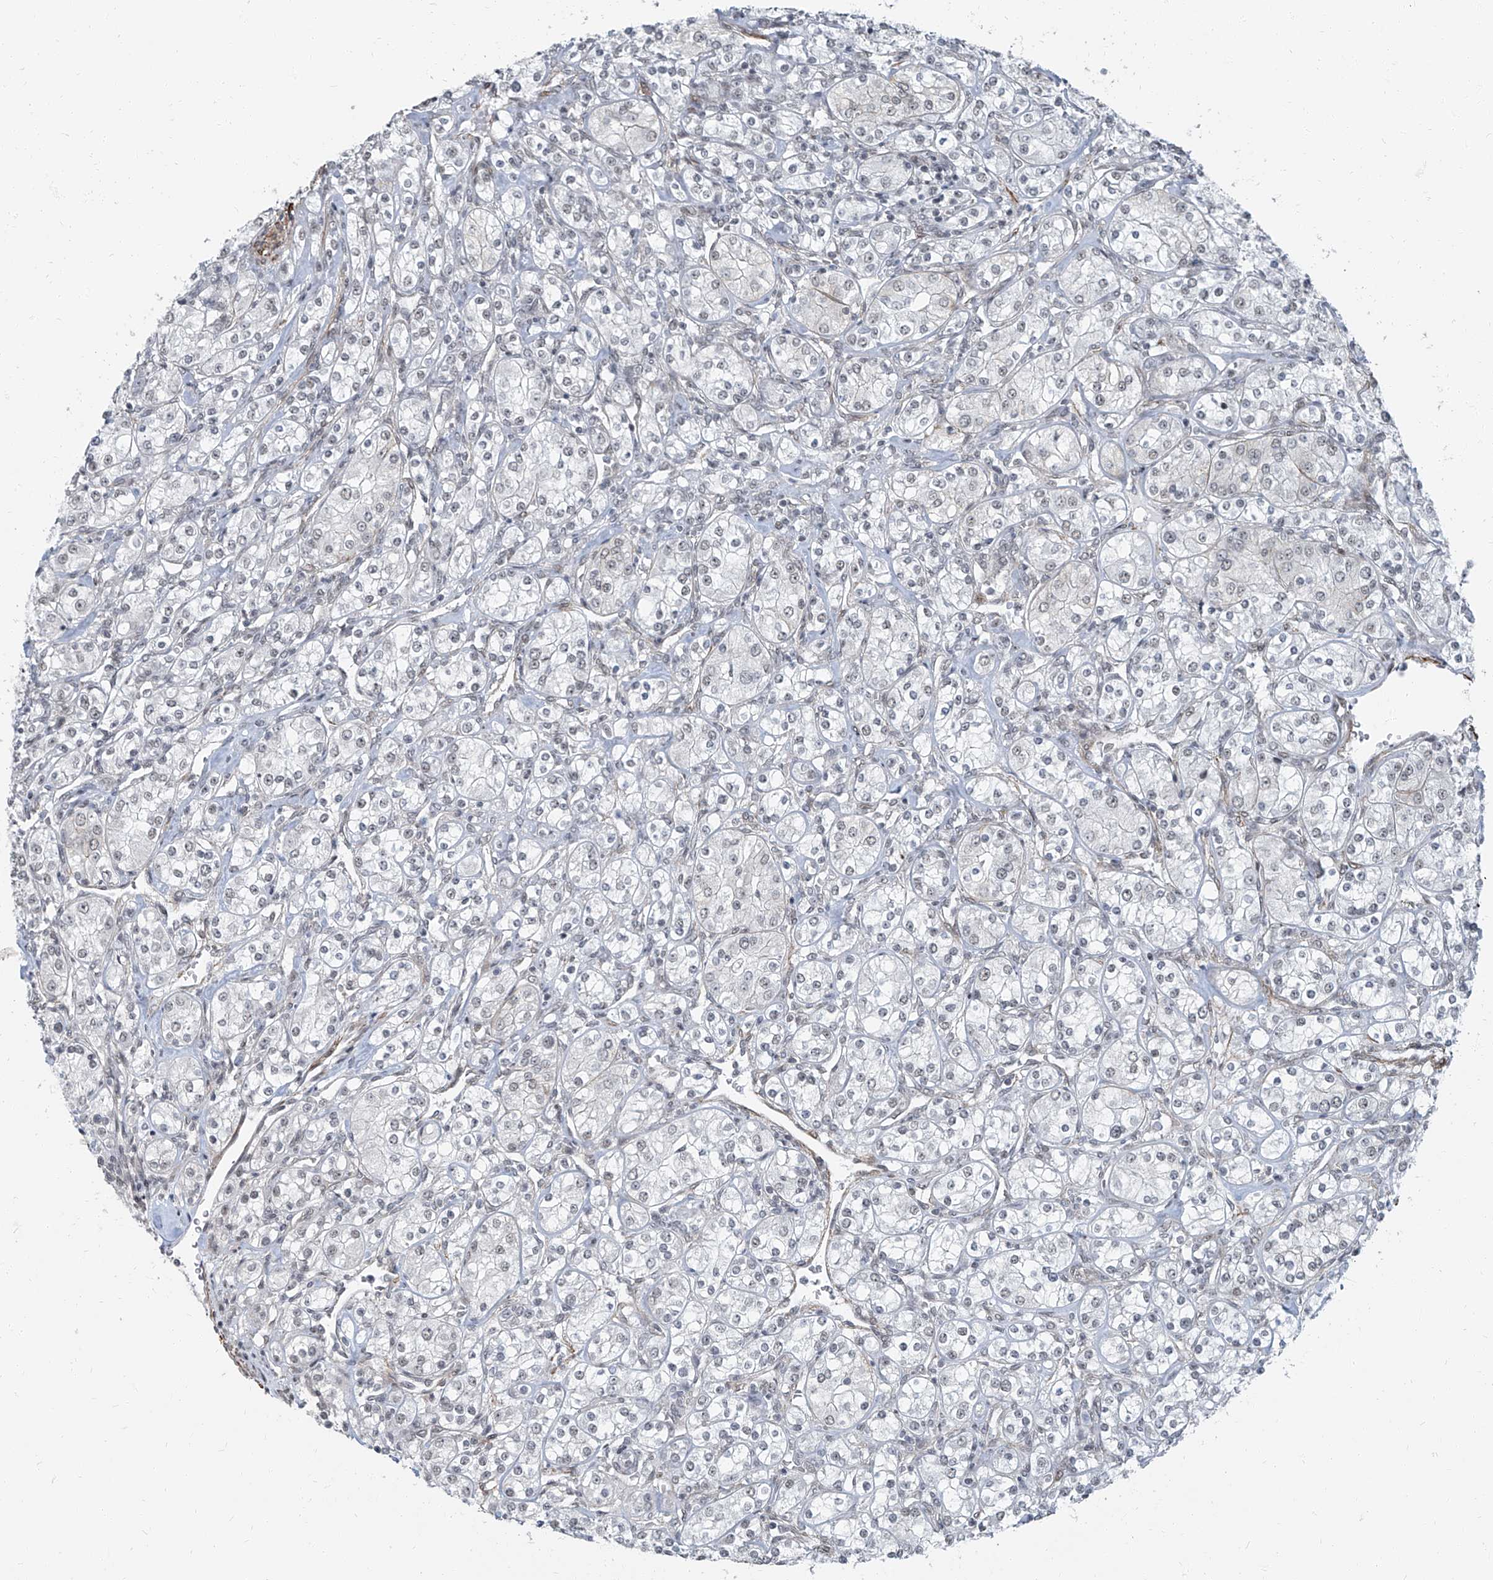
{"staining": {"intensity": "negative", "quantity": "none", "location": "none"}, "tissue": "renal cancer", "cell_type": "Tumor cells", "image_type": "cancer", "snomed": [{"axis": "morphology", "description": "Adenocarcinoma, NOS"}, {"axis": "topography", "description": "Kidney"}], "caption": "High power microscopy image of an immunohistochemistry image of renal cancer, revealing no significant staining in tumor cells.", "gene": "TXLNB", "patient": {"sex": "male", "age": 77}}